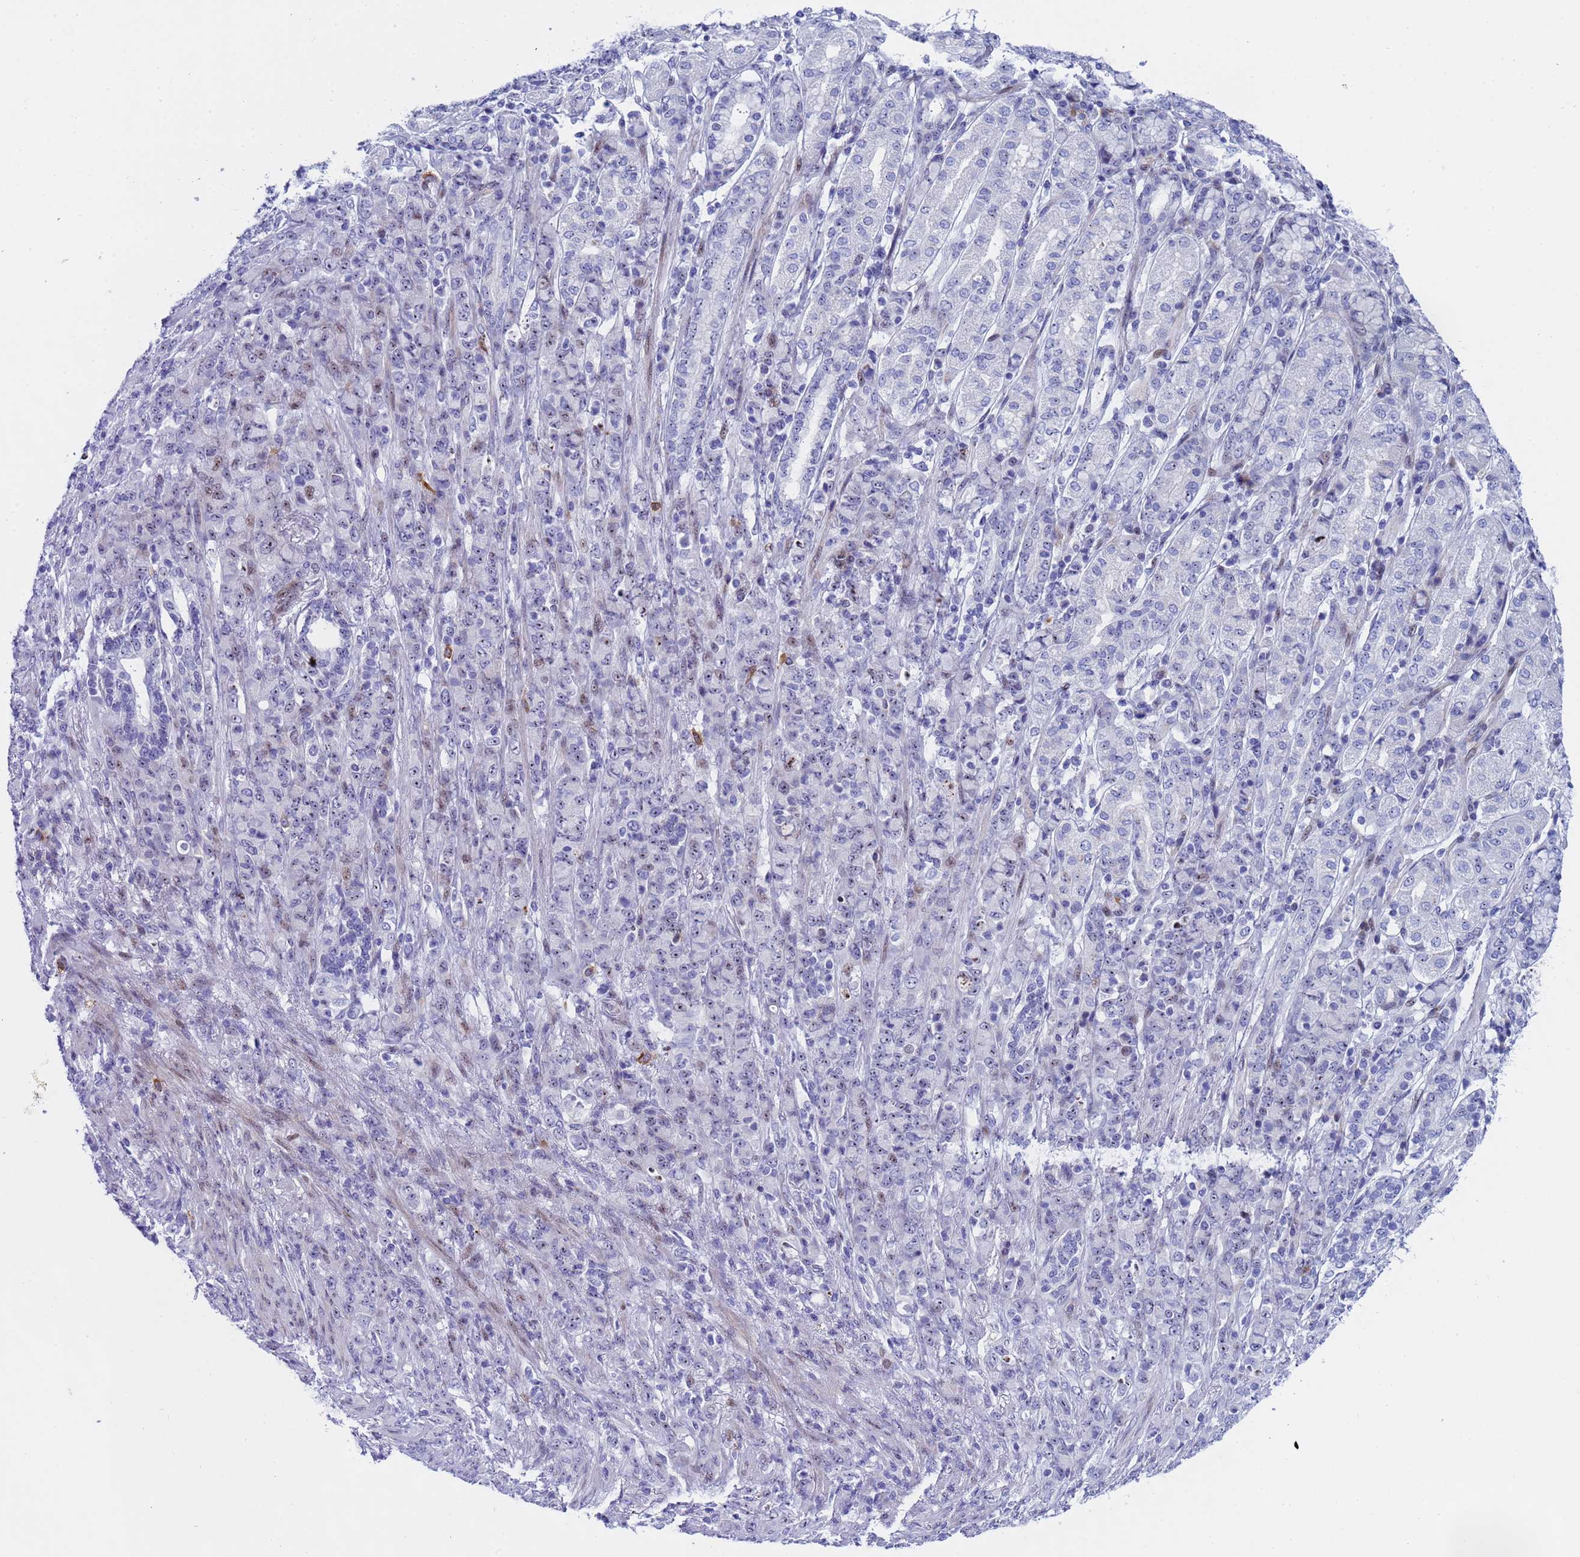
{"staining": {"intensity": "negative", "quantity": "none", "location": "none"}, "tissue": "stomach cancer", "cell_type": "Tumor cells", "image_type": "cancer", "snomed": [{"axis": "morphology", "description": "Adenocarcinoma, NOS"}, {"axis": "topography", "description": "Stomach"}], "caption": "Human stomach adenocarcinoma stained for a protein using immunohistochemistry exhibits no positivity in tumor cells.", "gene": "POP5", "patient": {"sex": "female", "age": 79}}